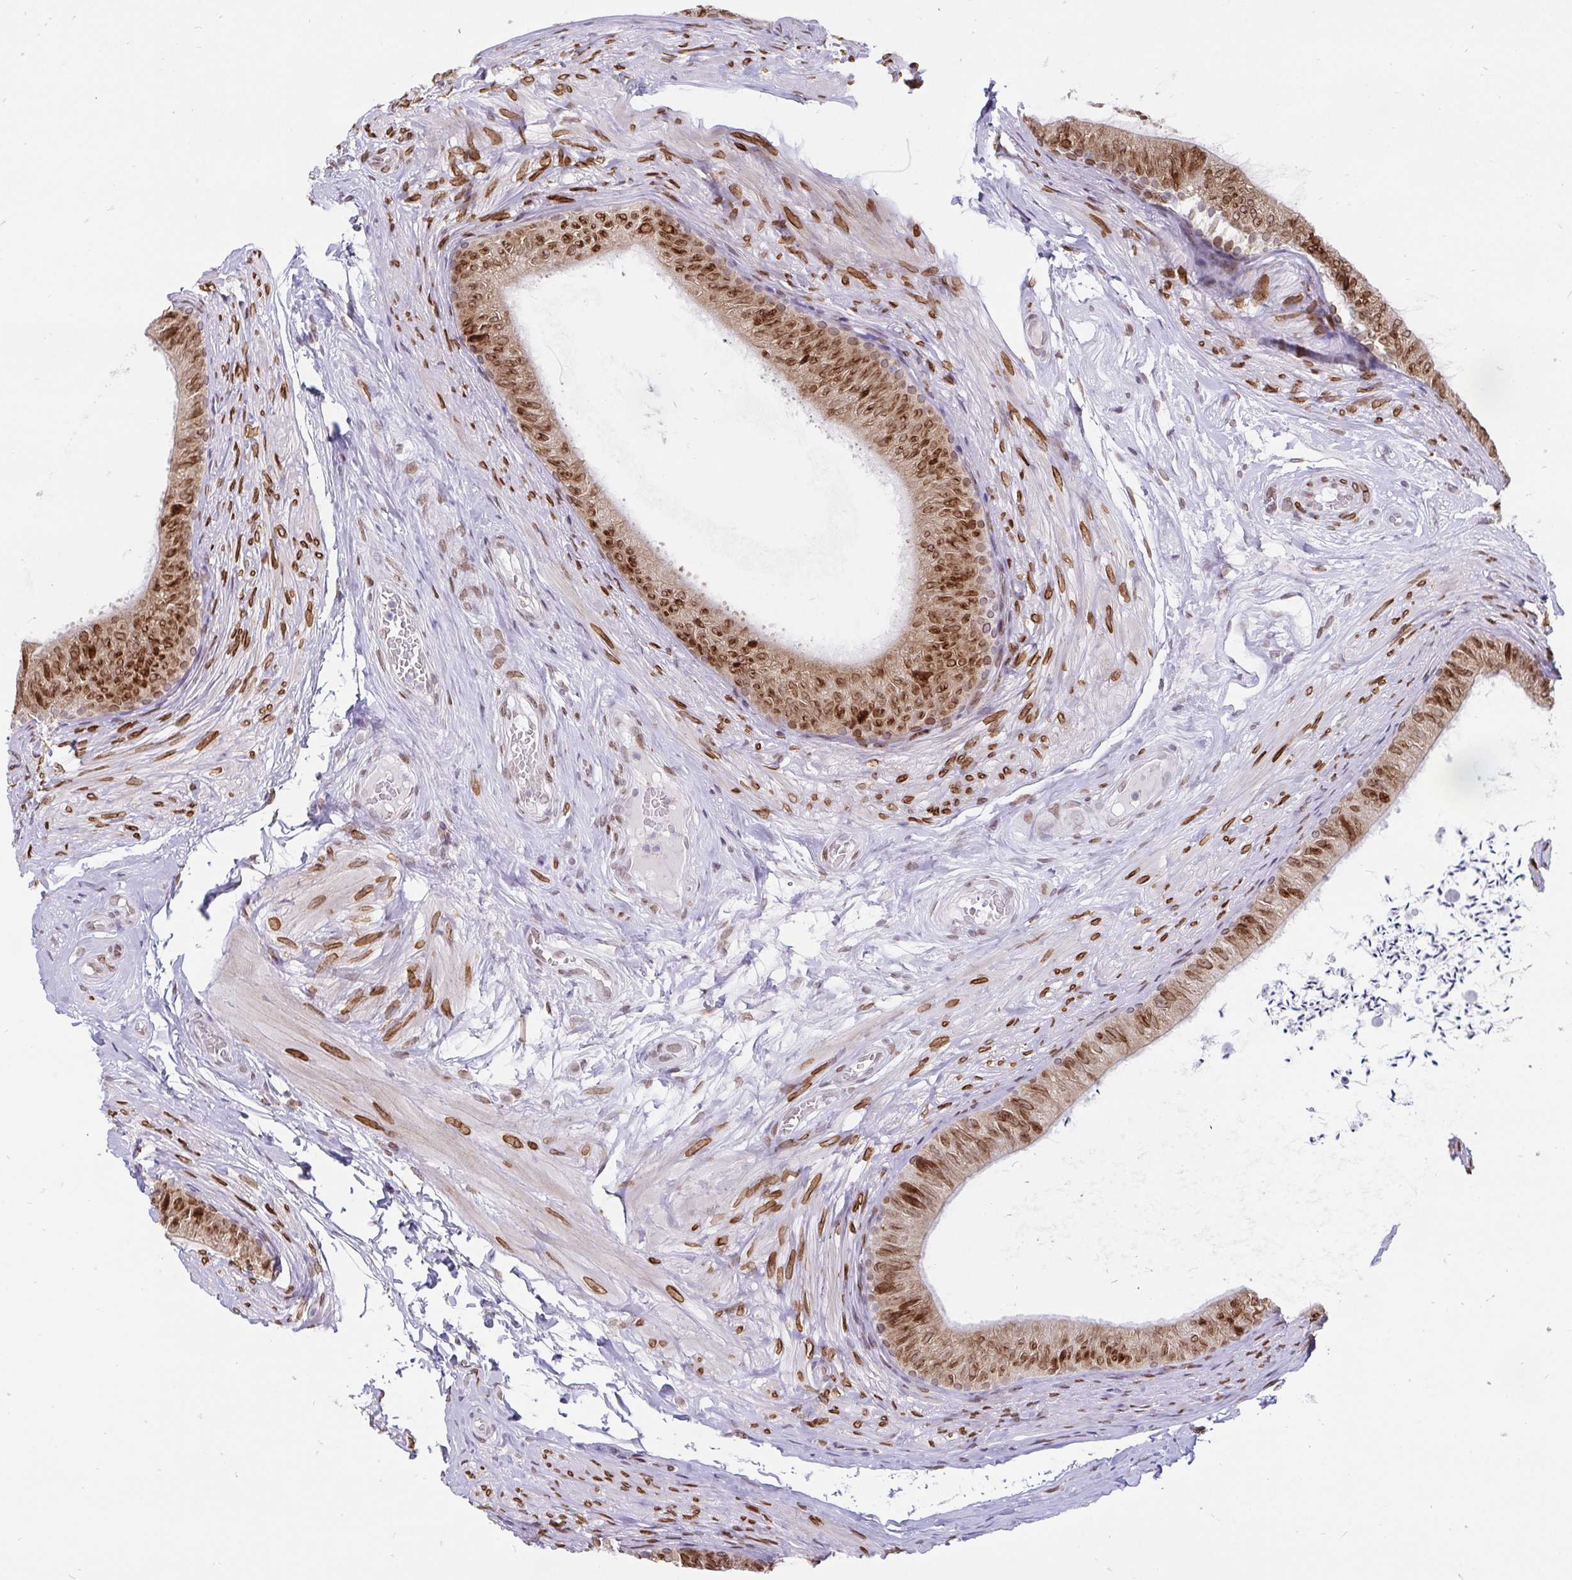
{"staining": {"intensity": "moderate", "quantity": ">75%", "location": "cytoplasmic/membranous,nuclear"}, "tissue": "epididymis", "cell_type": "Glandular cells", "image_type": "normal", "snomed": [{"axis": "morphology", "description": "Normal tissue, NOS"}, {"axis": "topography", "description": "Epididymis, spermatic cord, NOS"}, {"axis": "topography", "description": "Epididymis"}, {"axis": "topography", "description": "Peripheral nerve tissue"}], "caption": "Moderate cytoplasmic/membranous,nuclear protein expression is identified in approximately >75% of glandular cells in epididymis. (IHC, brightfield microscopy, high magnification).", "gene": "EMD", "patient": {"sex": "male", "age": 29}}